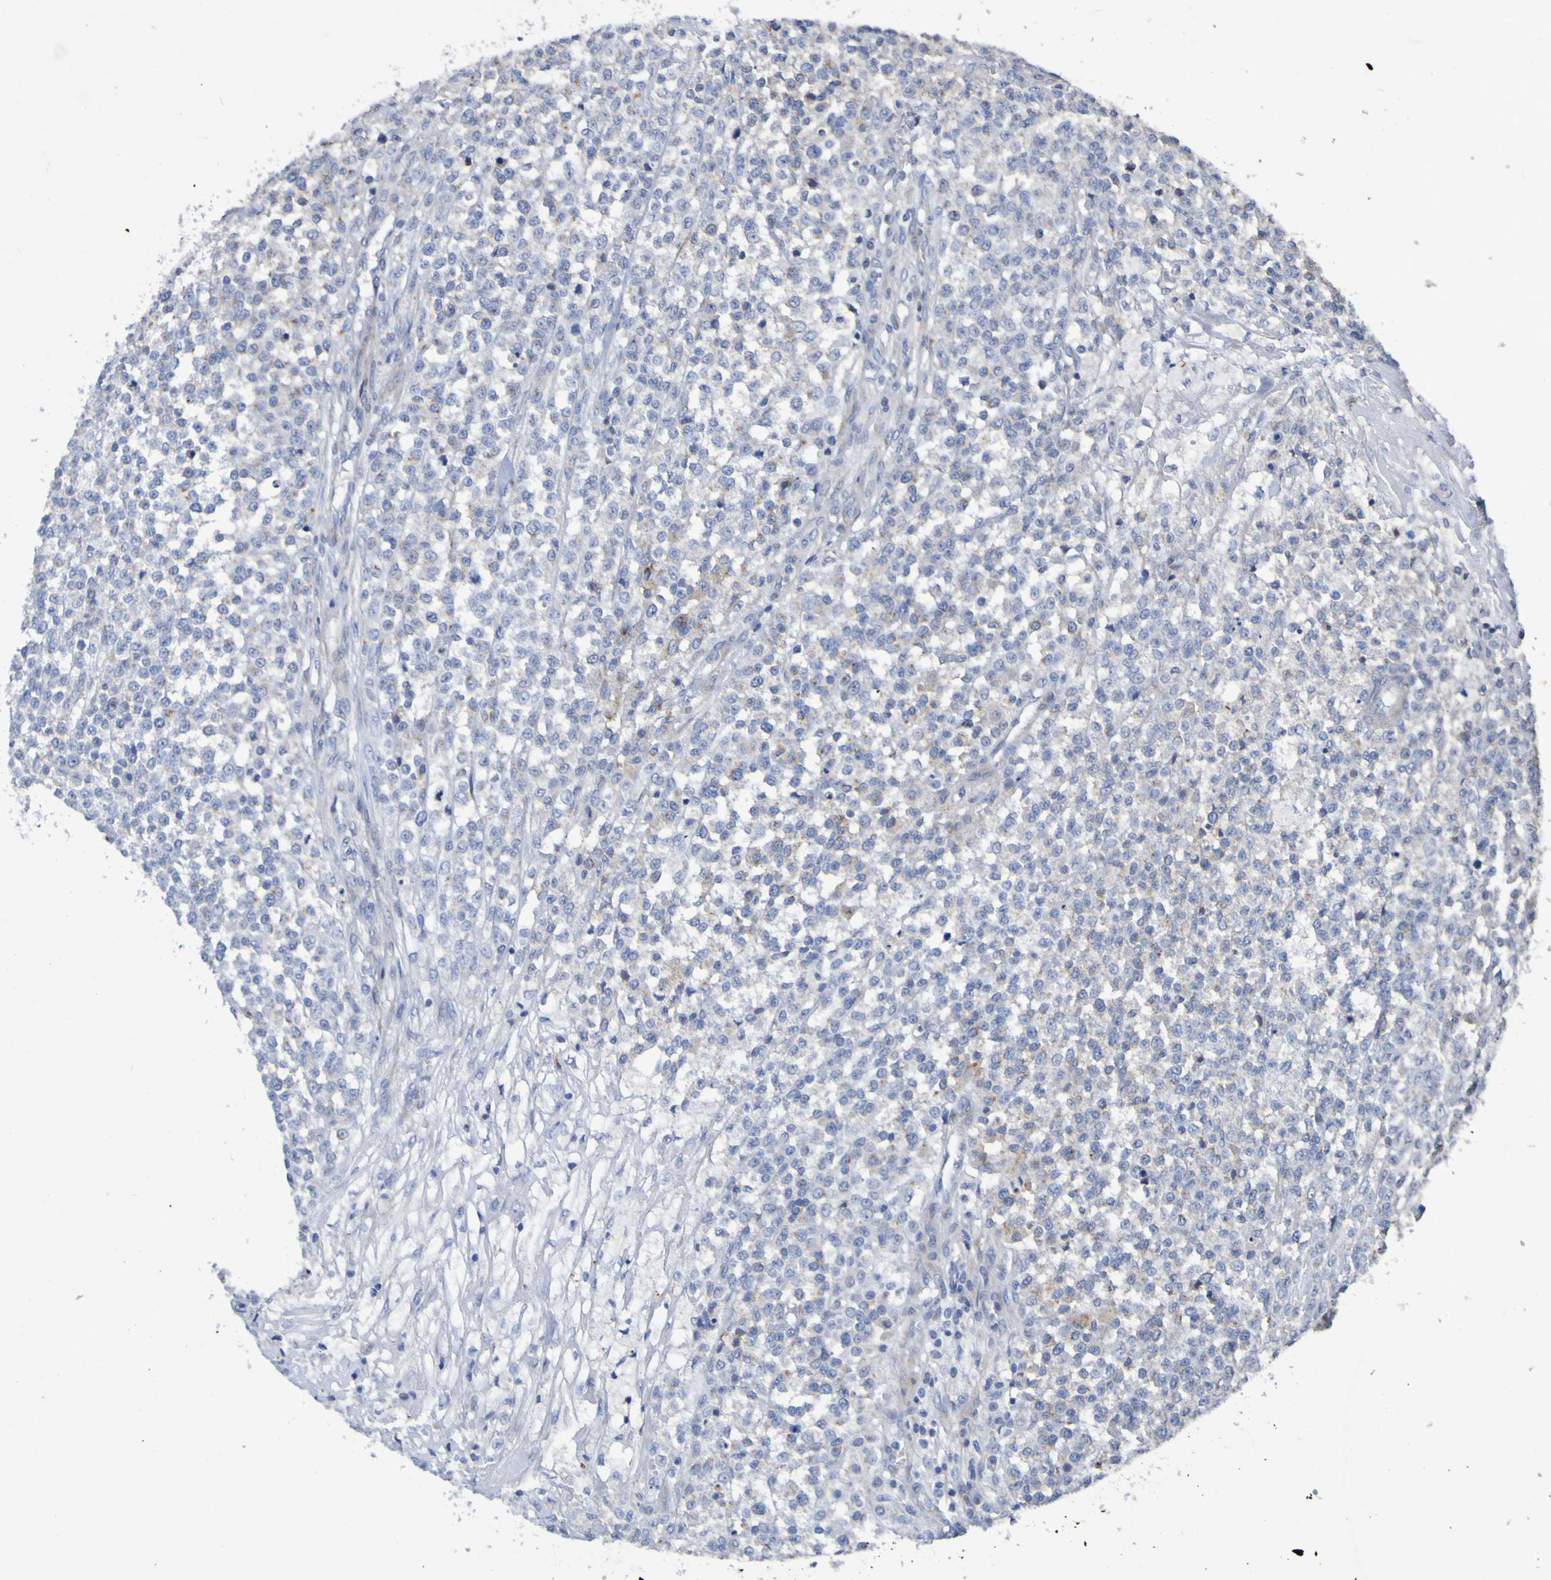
{"staining": {"intensity": "weak", "quantity": "<25%", "location": "cytoplasmic/membranous"}, "tissue": "testis cancer", "cell_type": "Tumor cells", "image_type": "cancer", "snomed": [{"axis": "morphology", "description": "Seminoma, NOS"}, {"axis": "topography", "description": "Testis"}], "caption": "The micrograph demonstrates no staining of tumor cells in seminoma (testis).", "gene": "C11orf24", "patient": {"sex": "male", "age": 59}}